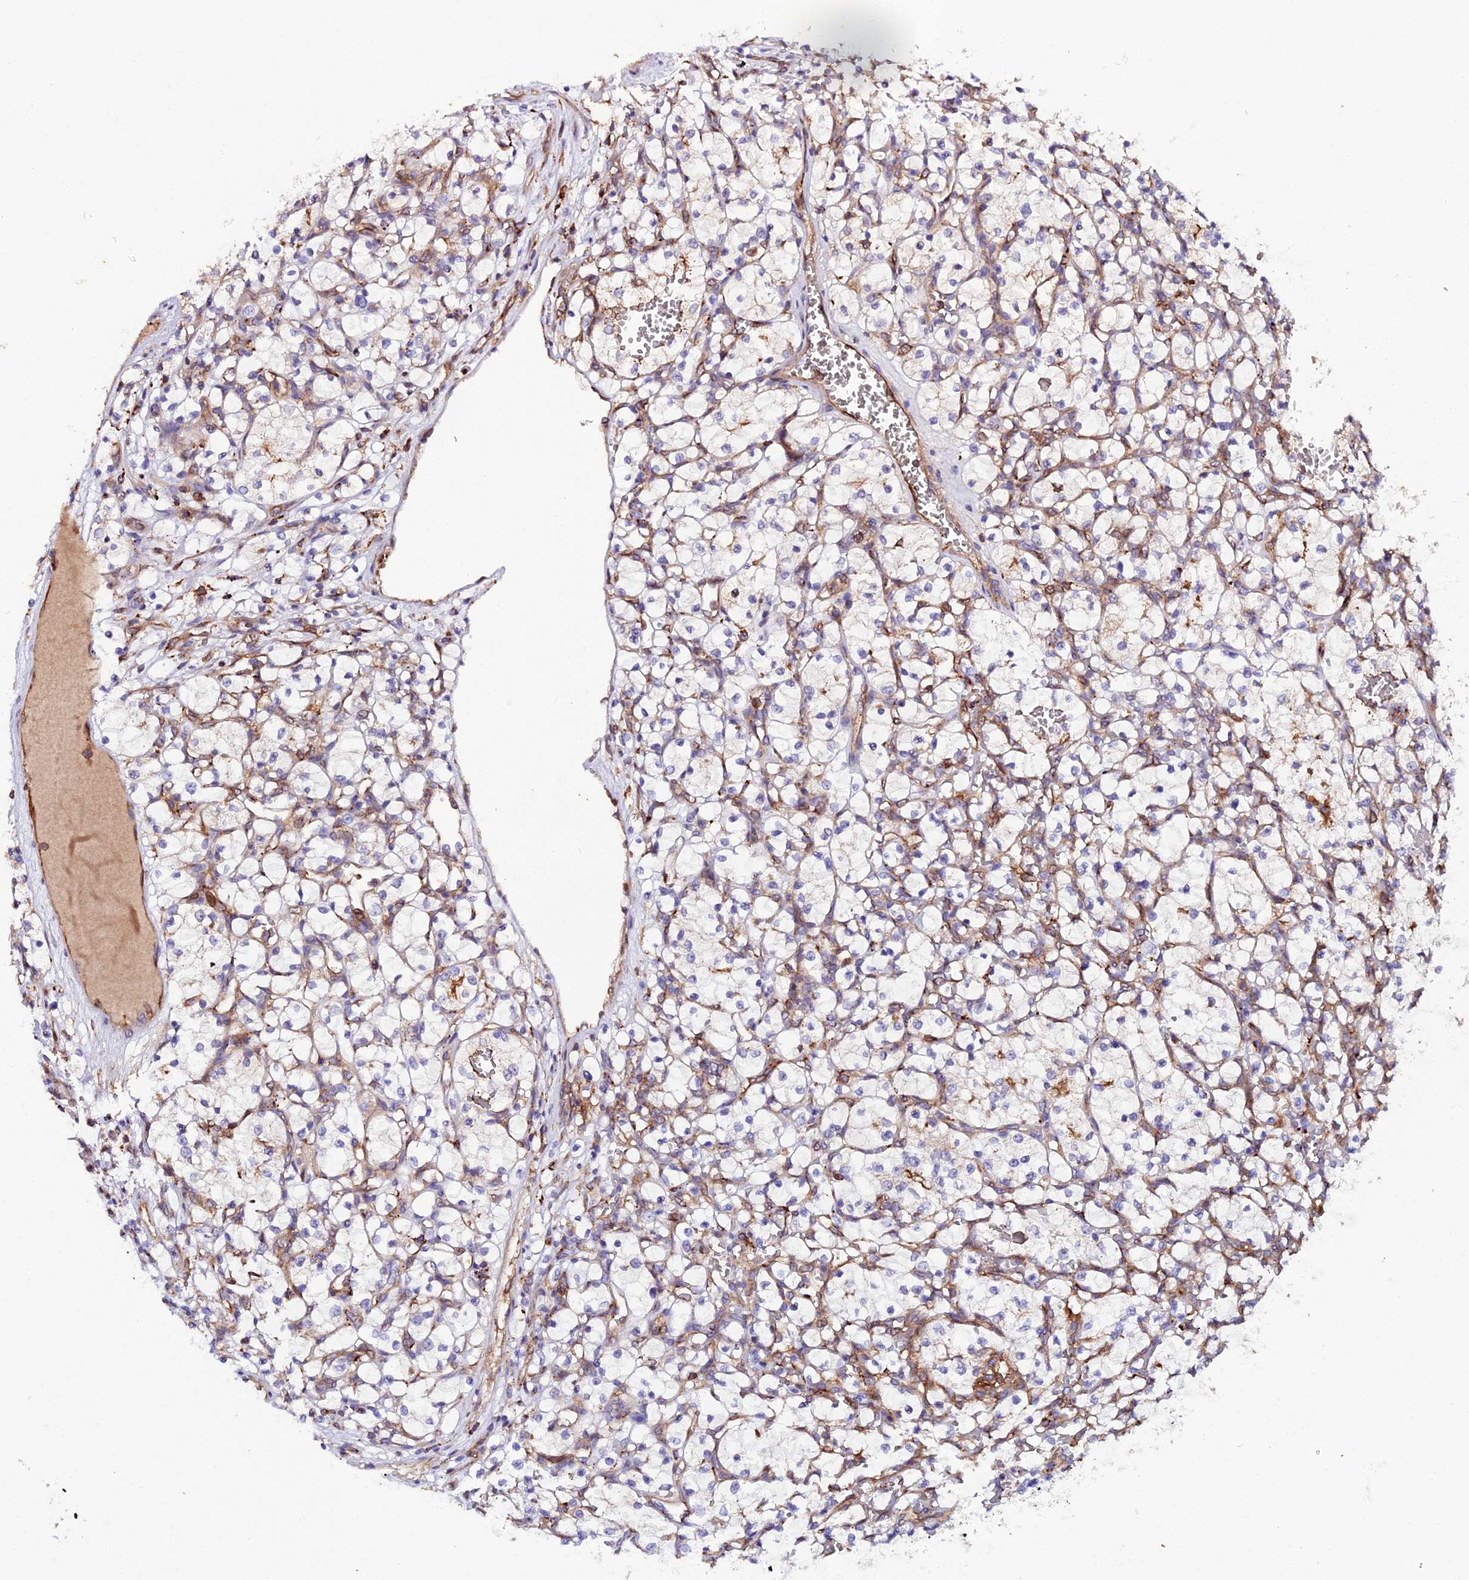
{"staining": {"intensity": "negative", "quantity": "none", "location": "none"}, "tissue": "renal cancer", "cell_type": "Tumor cells", "image_type": "cancer", "snomed": [{"axis": "morphology", "description": "Adenocarcinoma, NOS"}, {"axis": "topography", "description": "Kidney"}], "caption": "Image shows no significant protein staining in tumor cells of adenocarcinoma (renal).", "gene": "TRPV2", "patient": {"sex": "female", "age": 69}}